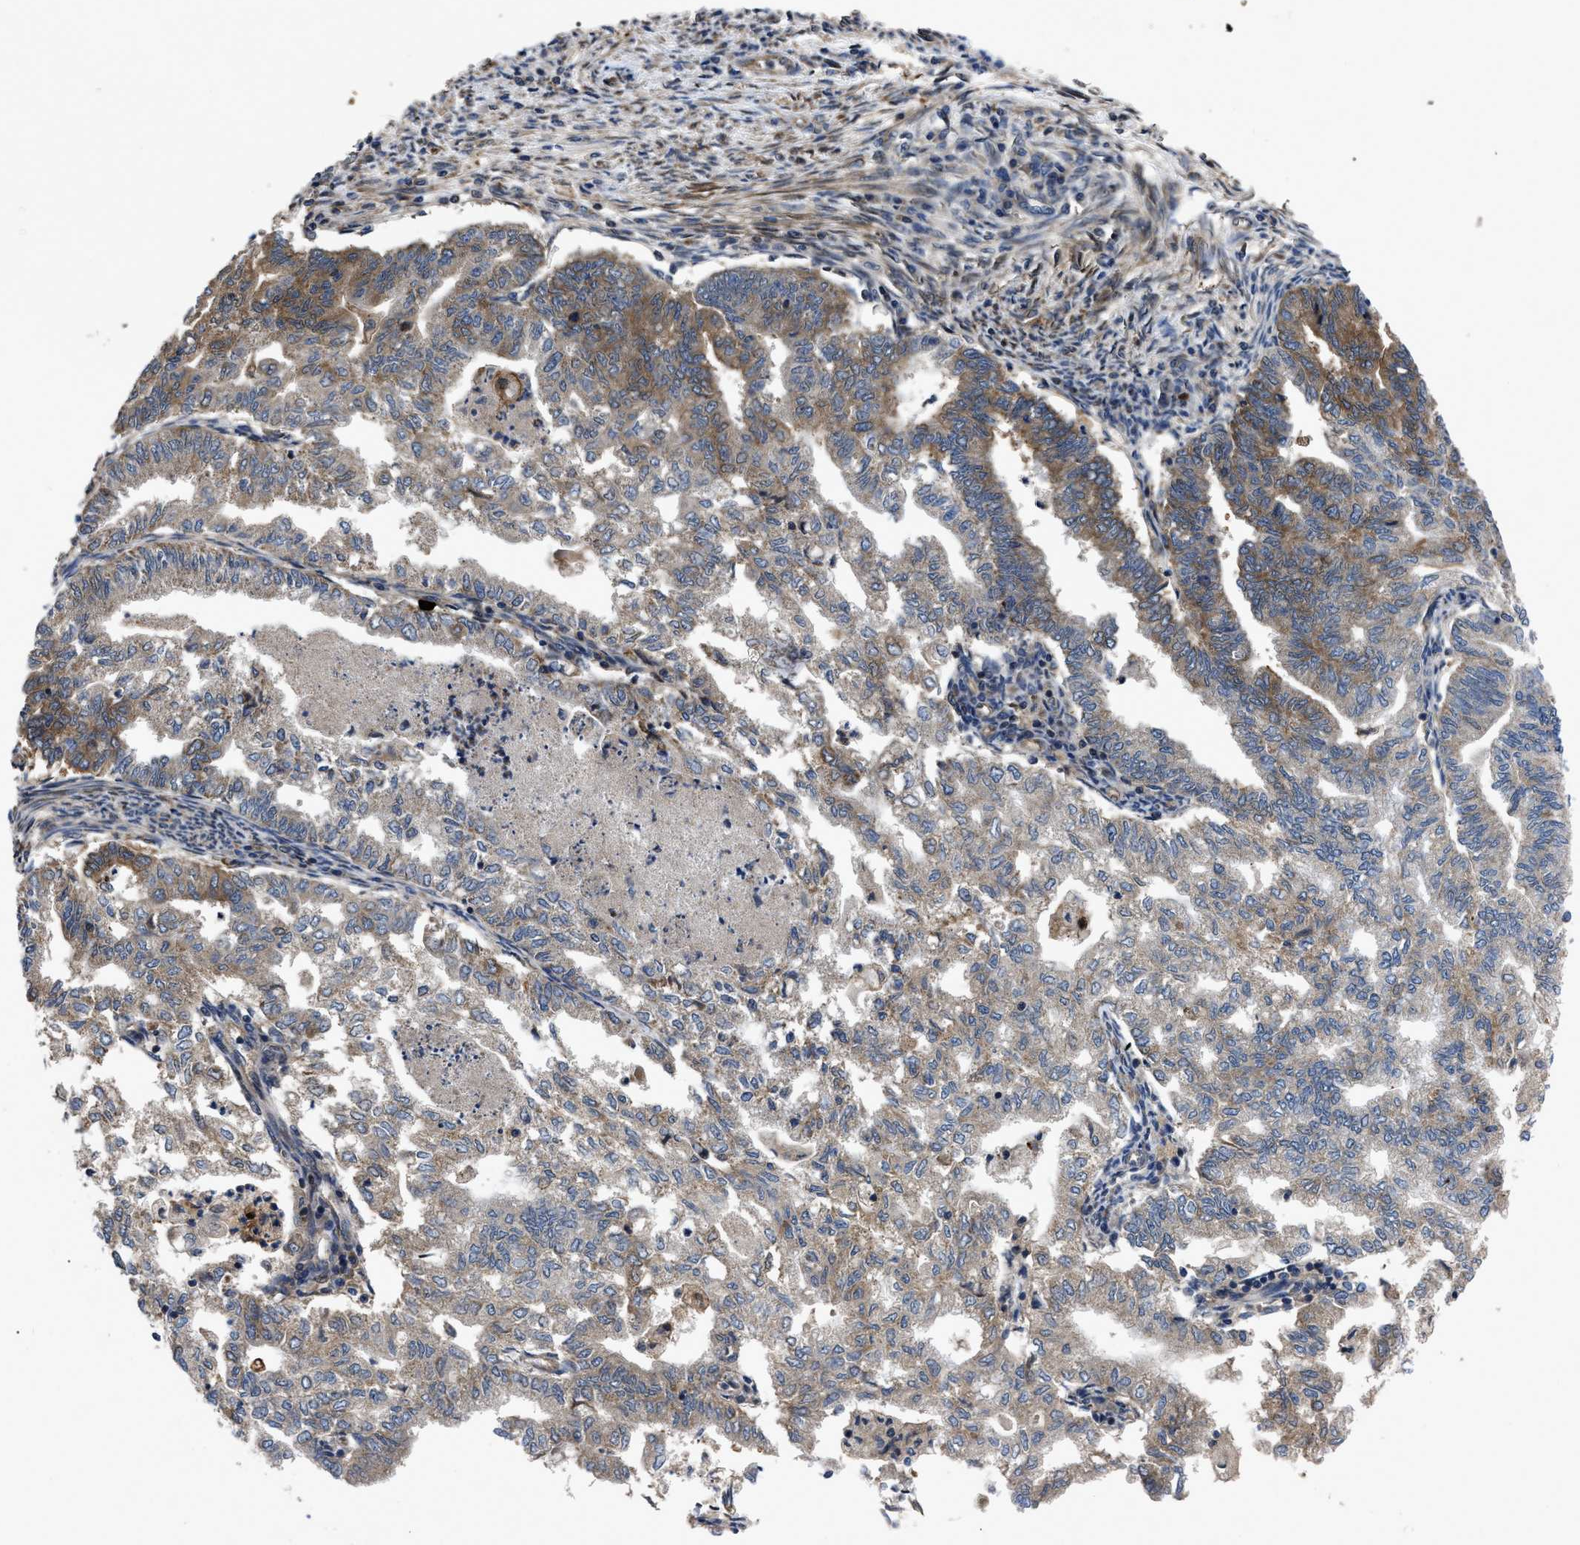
{"staining": {"intensity": "moderate", "quantity": ">75%", "location": "cytoplasmic/membranous"}, "tissue": "endometrial cancer", "cell_type": "Tumor cells", "image_type": "cancer", "snomed": [{"axis": "morphology", "description": "Polyp, NOS"}, {"axis": "morphology", "description": "Adenocarcinoma, NOS"}, {"axis": "morphology", "description": "Adenoma, NOS"}, {"axis": "topography", "description": "Endometrium"}], "caption": "Immunohistochemistry (DAB) staining of human endometrial cancer demonstrates moderate cytoplasmic/membranous protein expression in about >75% of tumor cells. Immunohistochemistry stains the protein of interest in brown and the nuclei are stained blue.", "gene": "PPWD1", "patient": {"sex": "female", "age": 79}}